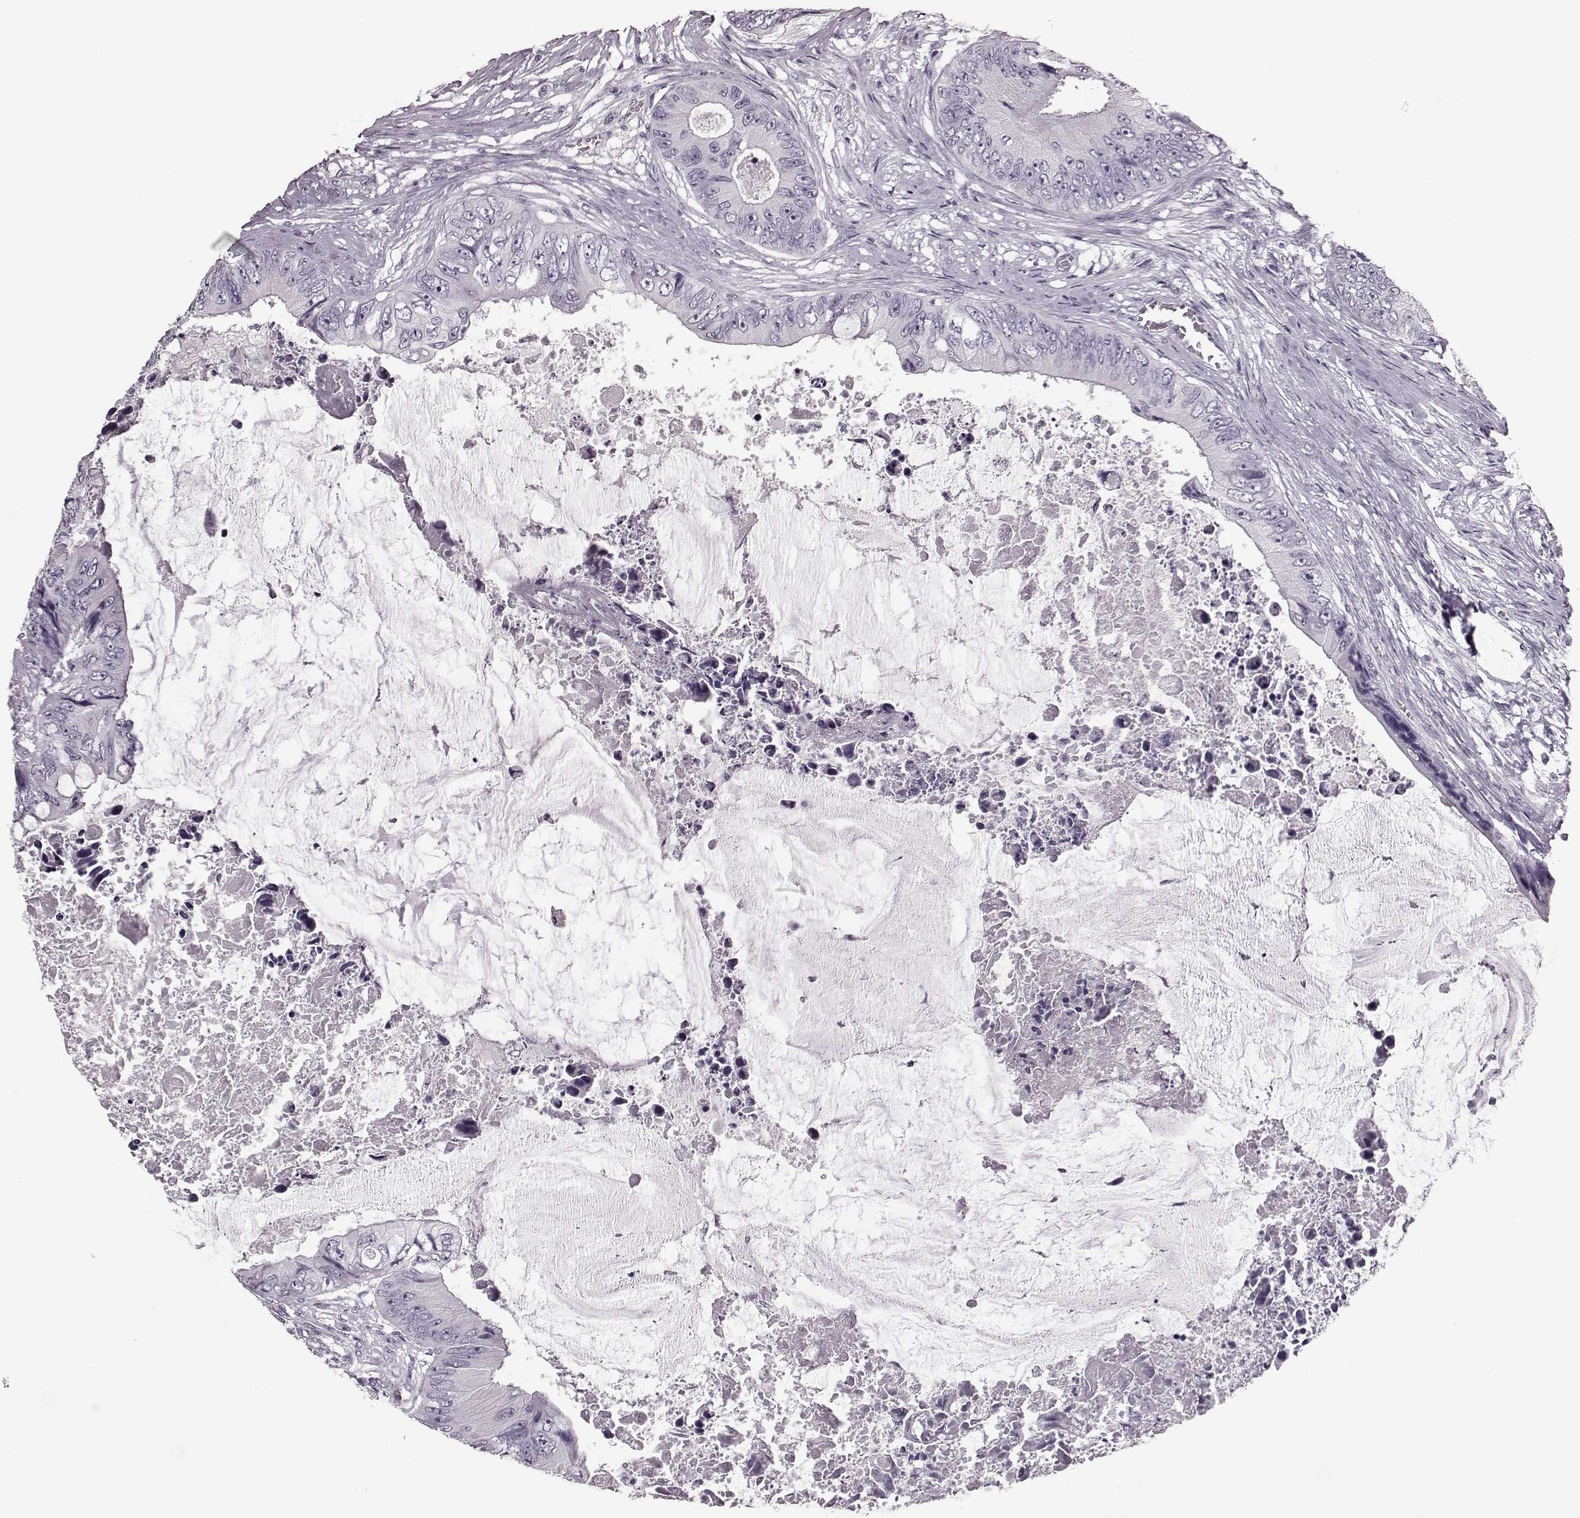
{"staining": {"intensity": "negative", "quantity": "none", "location": "none"}, "tissue": "colorectal cancer", "cell_type": "Tumor cells", "image_type": "cancer", "snomed": [{"axis": "morphology", "description": "Adenocarcinoma, NOS"}, {"axis": "topography", "description": "Rectum"}], "caption": "Immunohistochemistry of human colorectal cancer shows no positivity in tumor cells.", "gene": "JSRP1", "patient": {"sex": "male", "age": 63}}